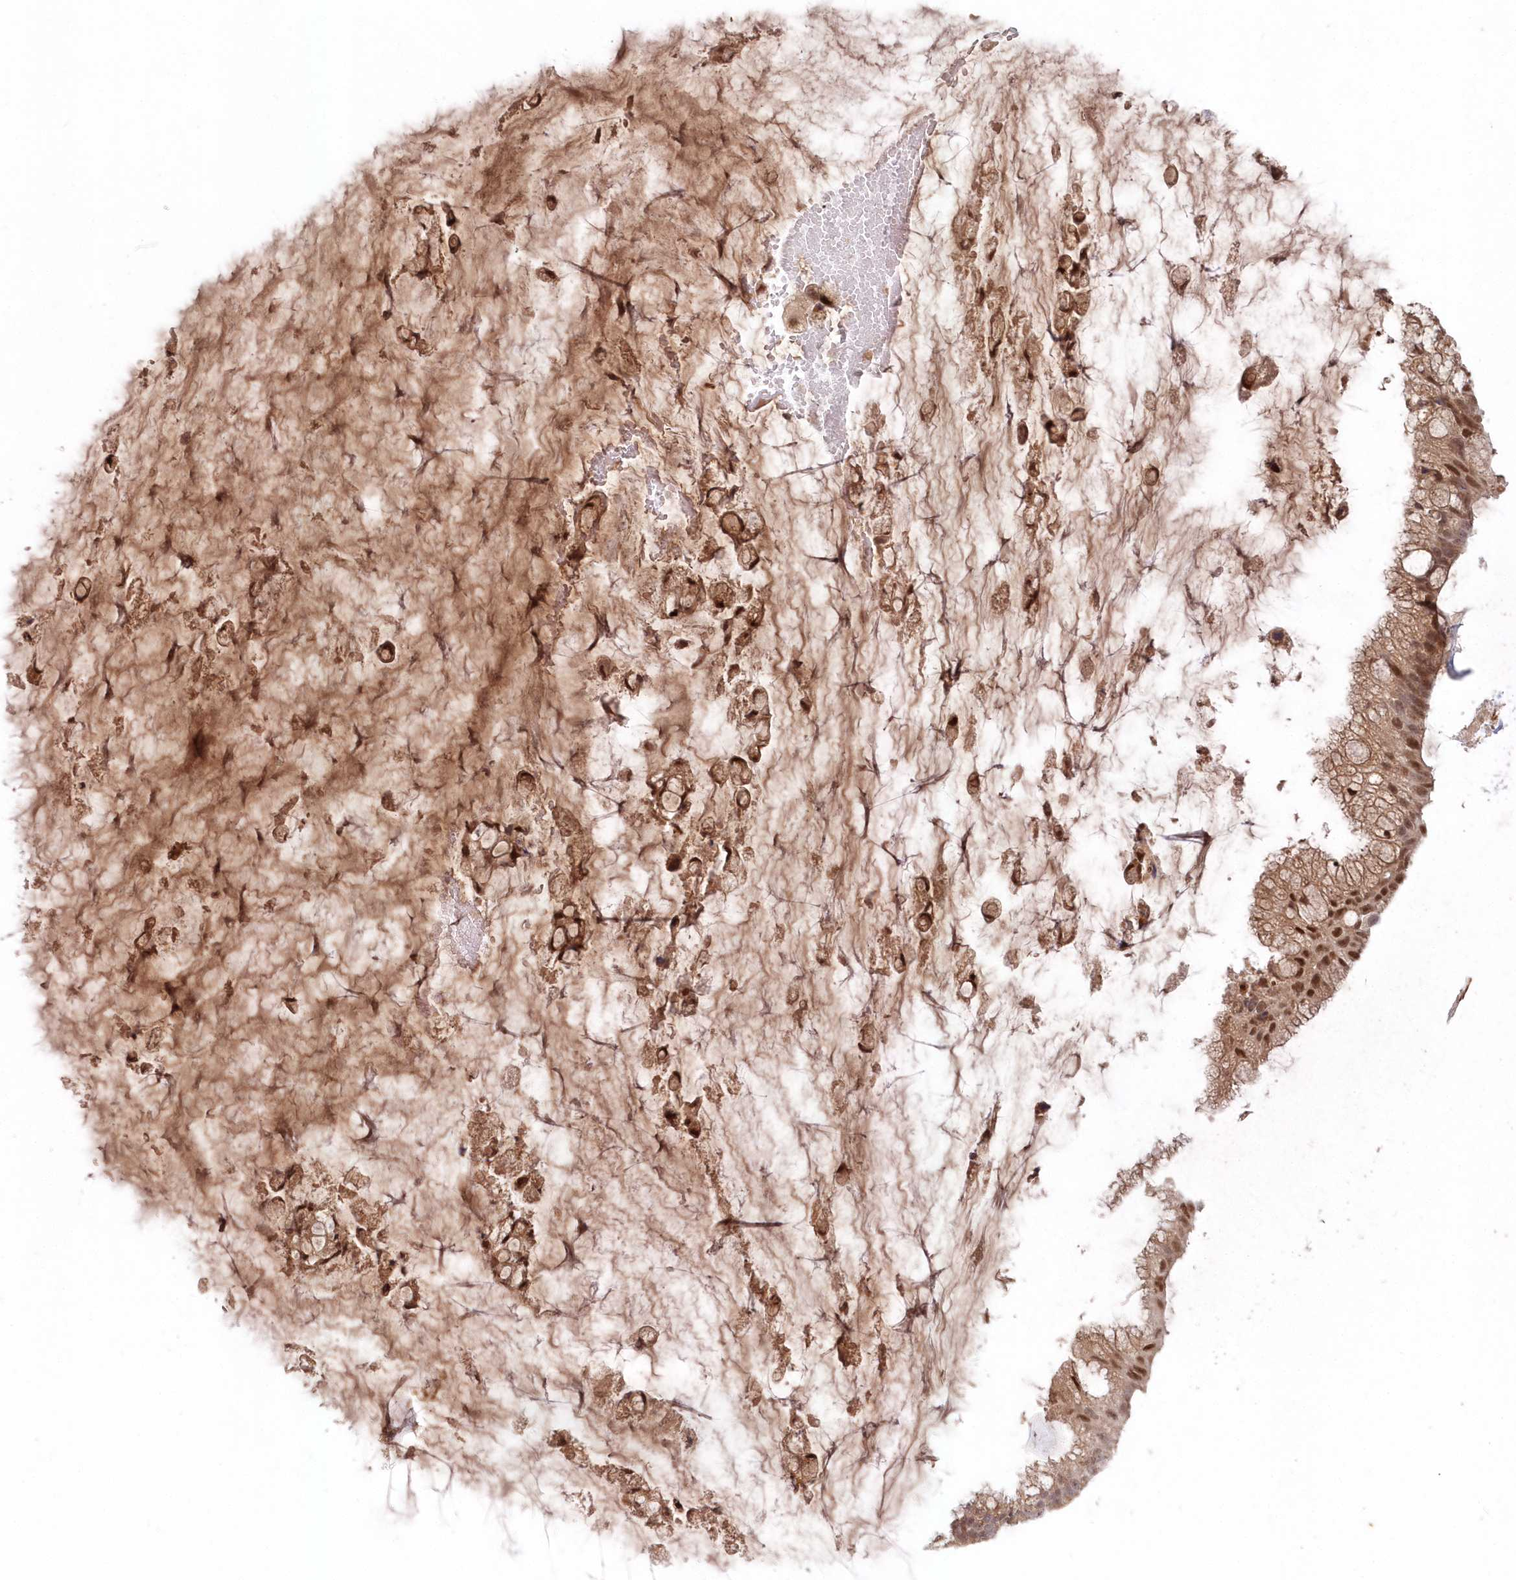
{"staining": {"intensity": "moderate", "quantity": ">75%", "location": "cytoplasmic/membranous,nuclear"}, "tissue": "ovarian cancer", "cell_type": "Tumor cells", "image_type": "cancer", "snomed": [{"axis": "morphology", "description": "Cystadenocarcinoma, mucinous, NOS"}, {"axis": "topography", "description": "Ovary"}], "caption": "A high-resolution micrograph shows IHC staining of mucinous cystadenocarcinoma (ovarian), which shows moderate cytoplasmic/membranous and nuclear positivity in about >75% of tumor cells.", "gene": "ASCC1", "patient": {"sex": "female", "age": 39}}